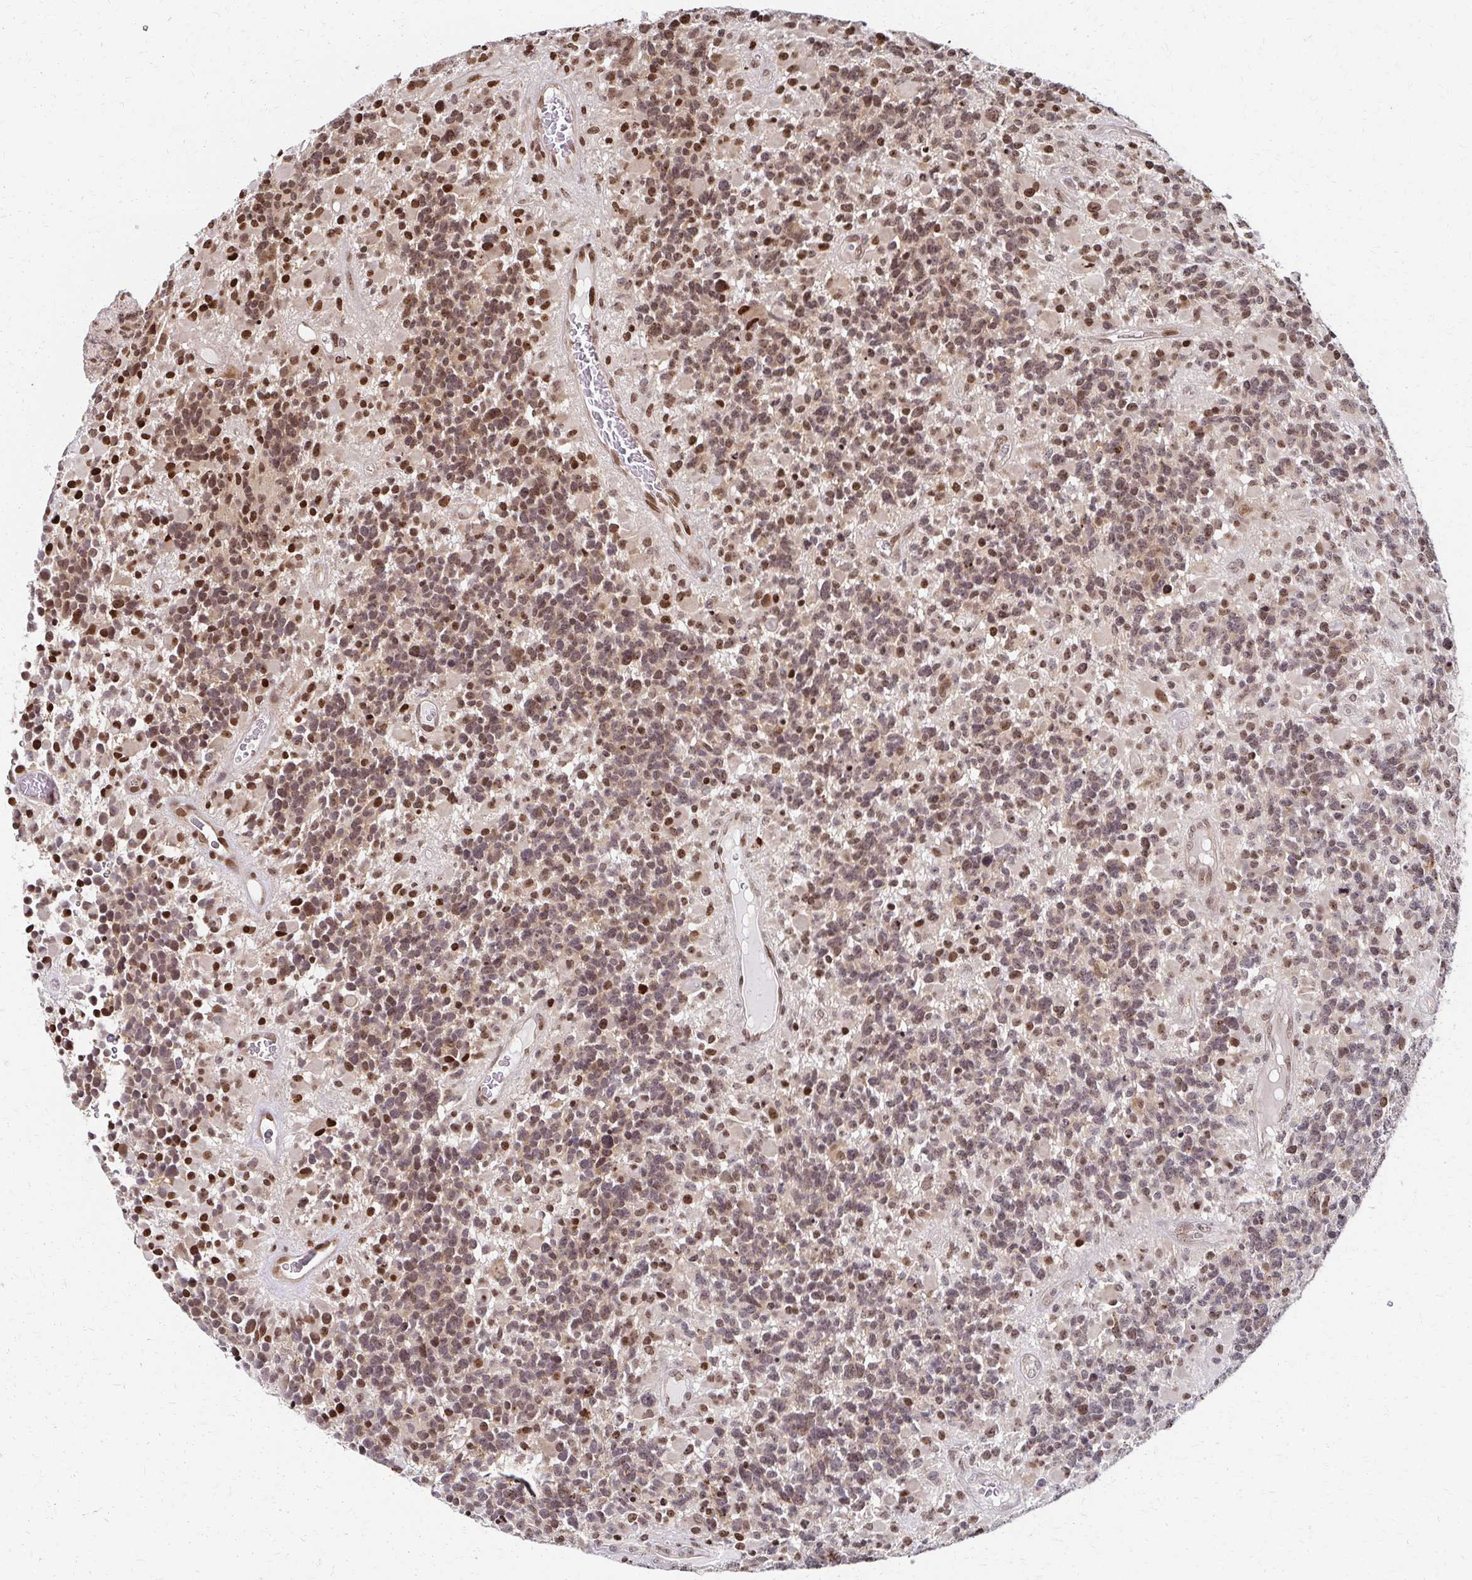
{"staining": {"intensity": "moderate", "quantity": ">75%", "location": "nuclear"}, "tissue": "glioma", "cell_type": "Tumor cells", "image_type": "cancer", "snomed": [{"axis": "morphology", "description": "Glioma, malignant, High grade"}, {"axis": "topography", "description": "Brain"}], "caption": "About >75% of tumor cells in glioma demonstrate moderate nuclear protein staining as visualized by brown immunohistochemical staining.", "gene": "PSMD7", "patient": {"sex": "female", "age": 40}}